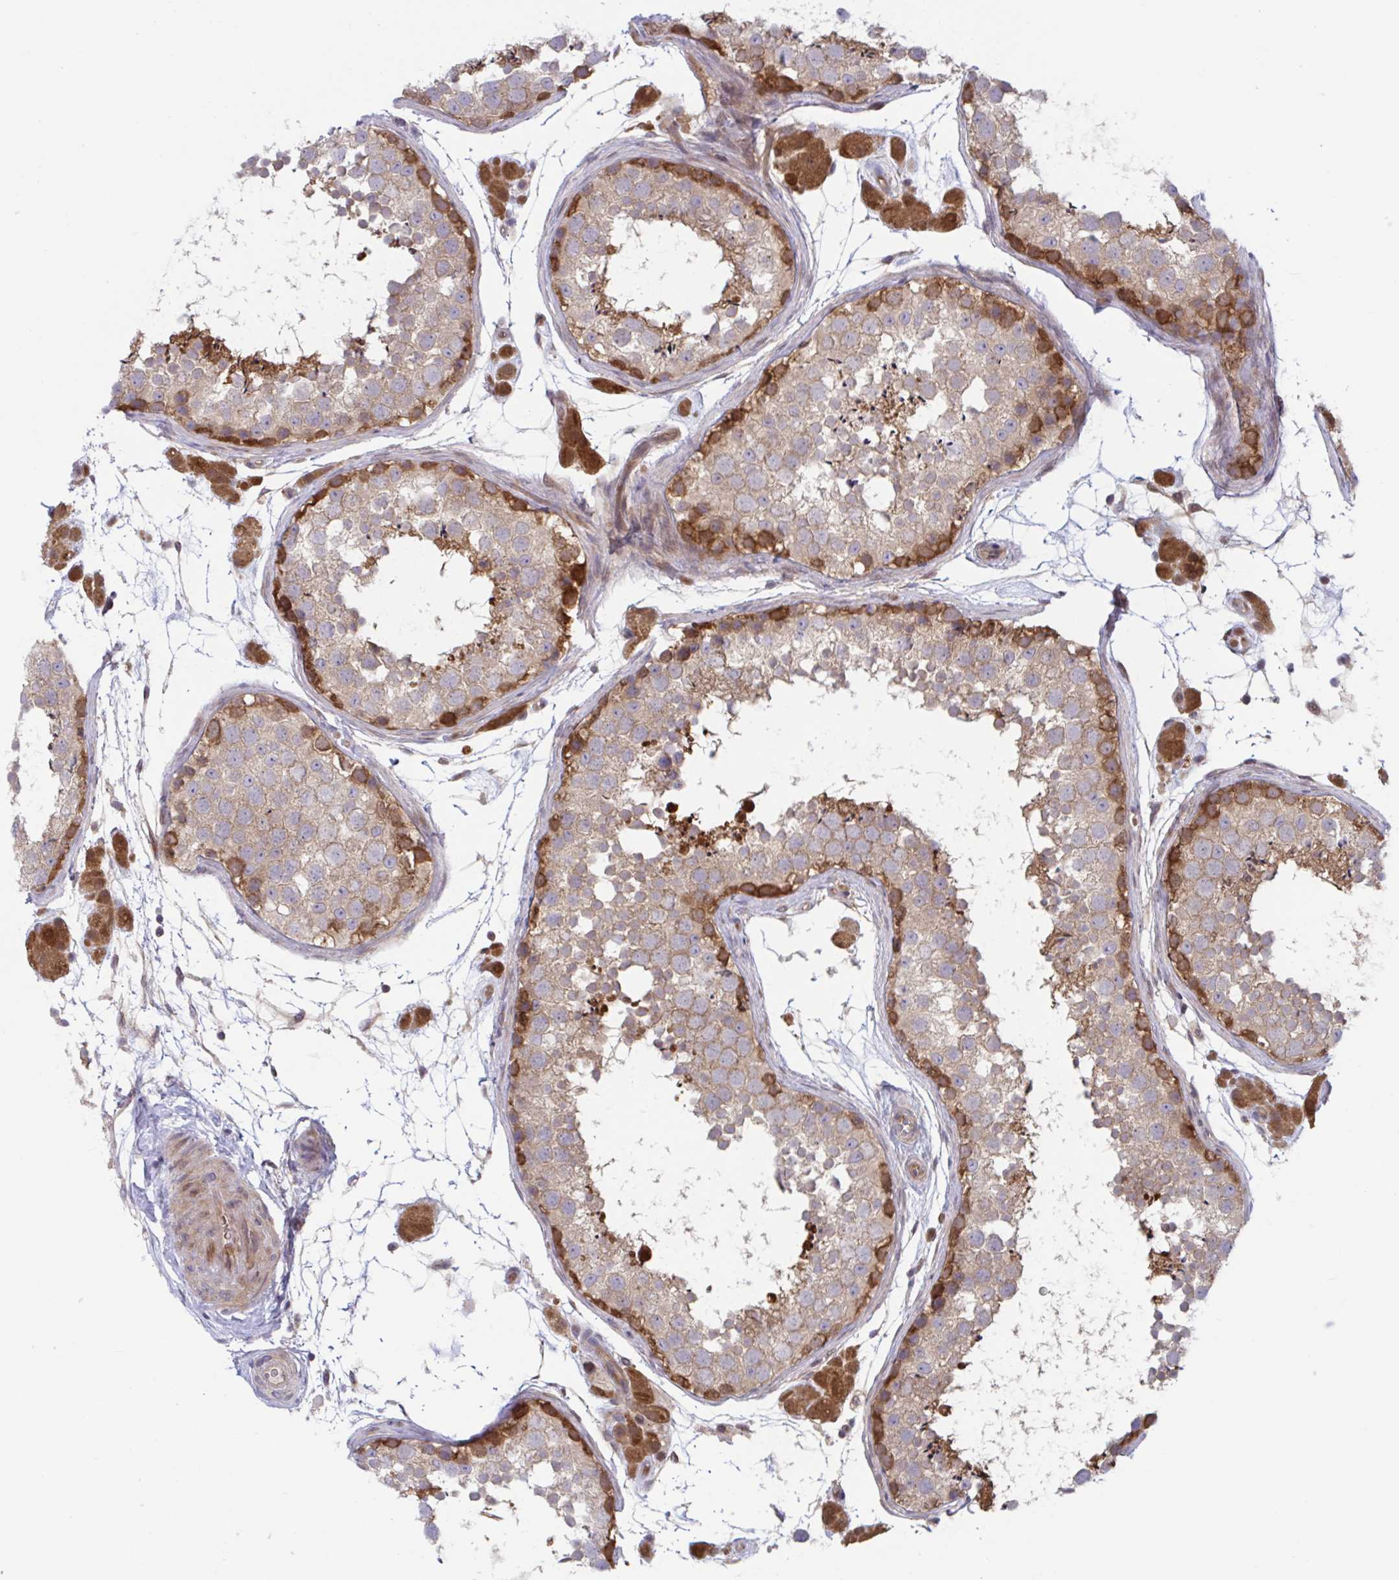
{"staining": {"intensity": "strong", "quantity": "25%-75%", "location": "cytoplasmic/membranous"}, "tissue": "testis", "cell_type": "Cells in seminiferous ducts", "image_type": "normal", "snomed": [{"axis": "morphology", "description": "Normal tissue, NOS"}, {"axis": "topography", "description": "Testis"}], "caption": "A high-resolution image shows immunohistochemistry staining of unremarkable testis, which demonstrates strong cytoplasmic/membranous positivity in approximately 25%-75% of cells in seminiferous ducts.", "gene": "LMNTD2", "patient": {"sex": "male", "age": 41}}